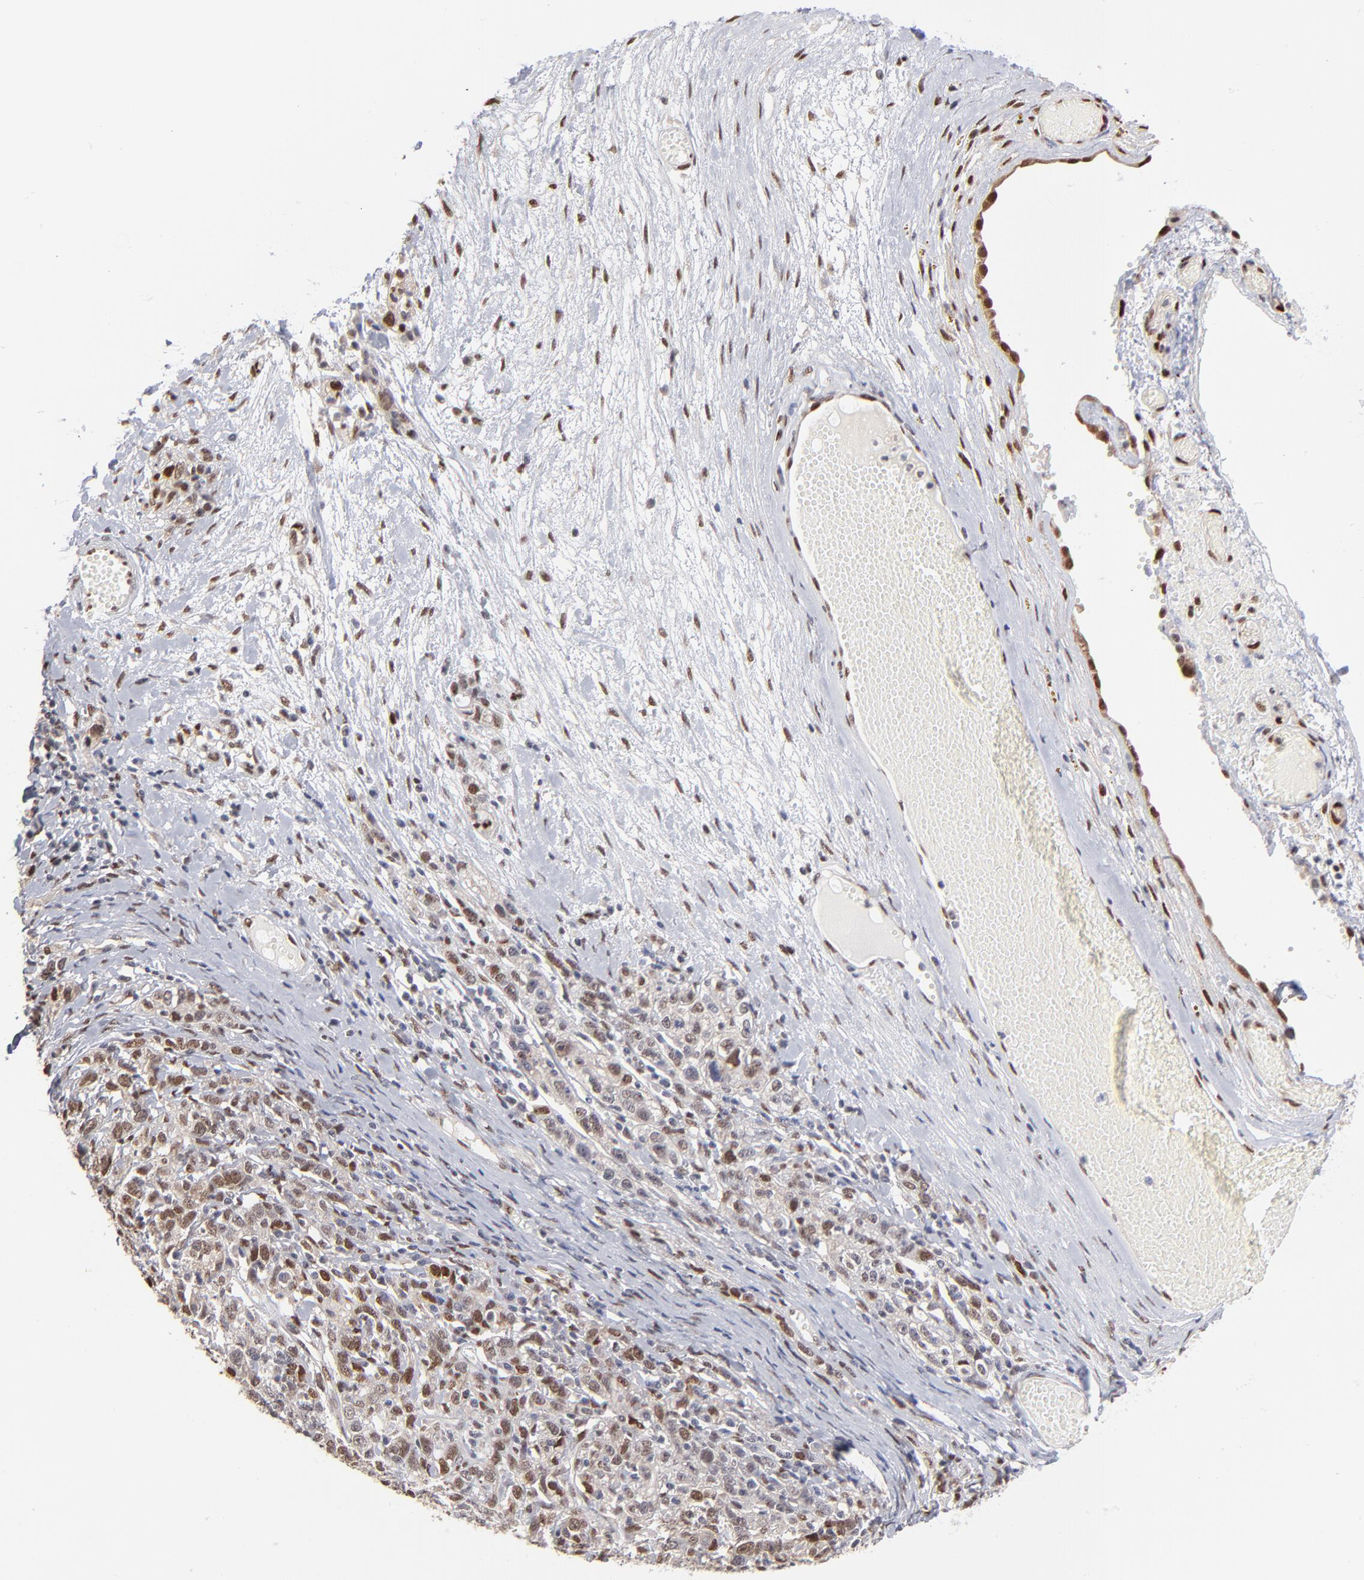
{"staining": {"intensity": "moderate", "quantity": "25%-75%", "location": "nuclear"}, "tissue": "ovarian cancer", "cell_type": "Tumor cells", "image_type": "cancer", "snomed": [{"axis": "morphology", "description": "Cystadenocarcinoma, serous, NOS"}, {"axis": "topography", "description": "Ovary"}], "caption": "Immunohistochemistry histopathology image of ovarian serous cystadenocarcinoma stained for a protein (brown), which displays medium levels of moderate nuclear positivity in approximately 25%-75% of tumor cells.", "gene": "STAT3", "patient": {"sex": "female", "age": 71}}